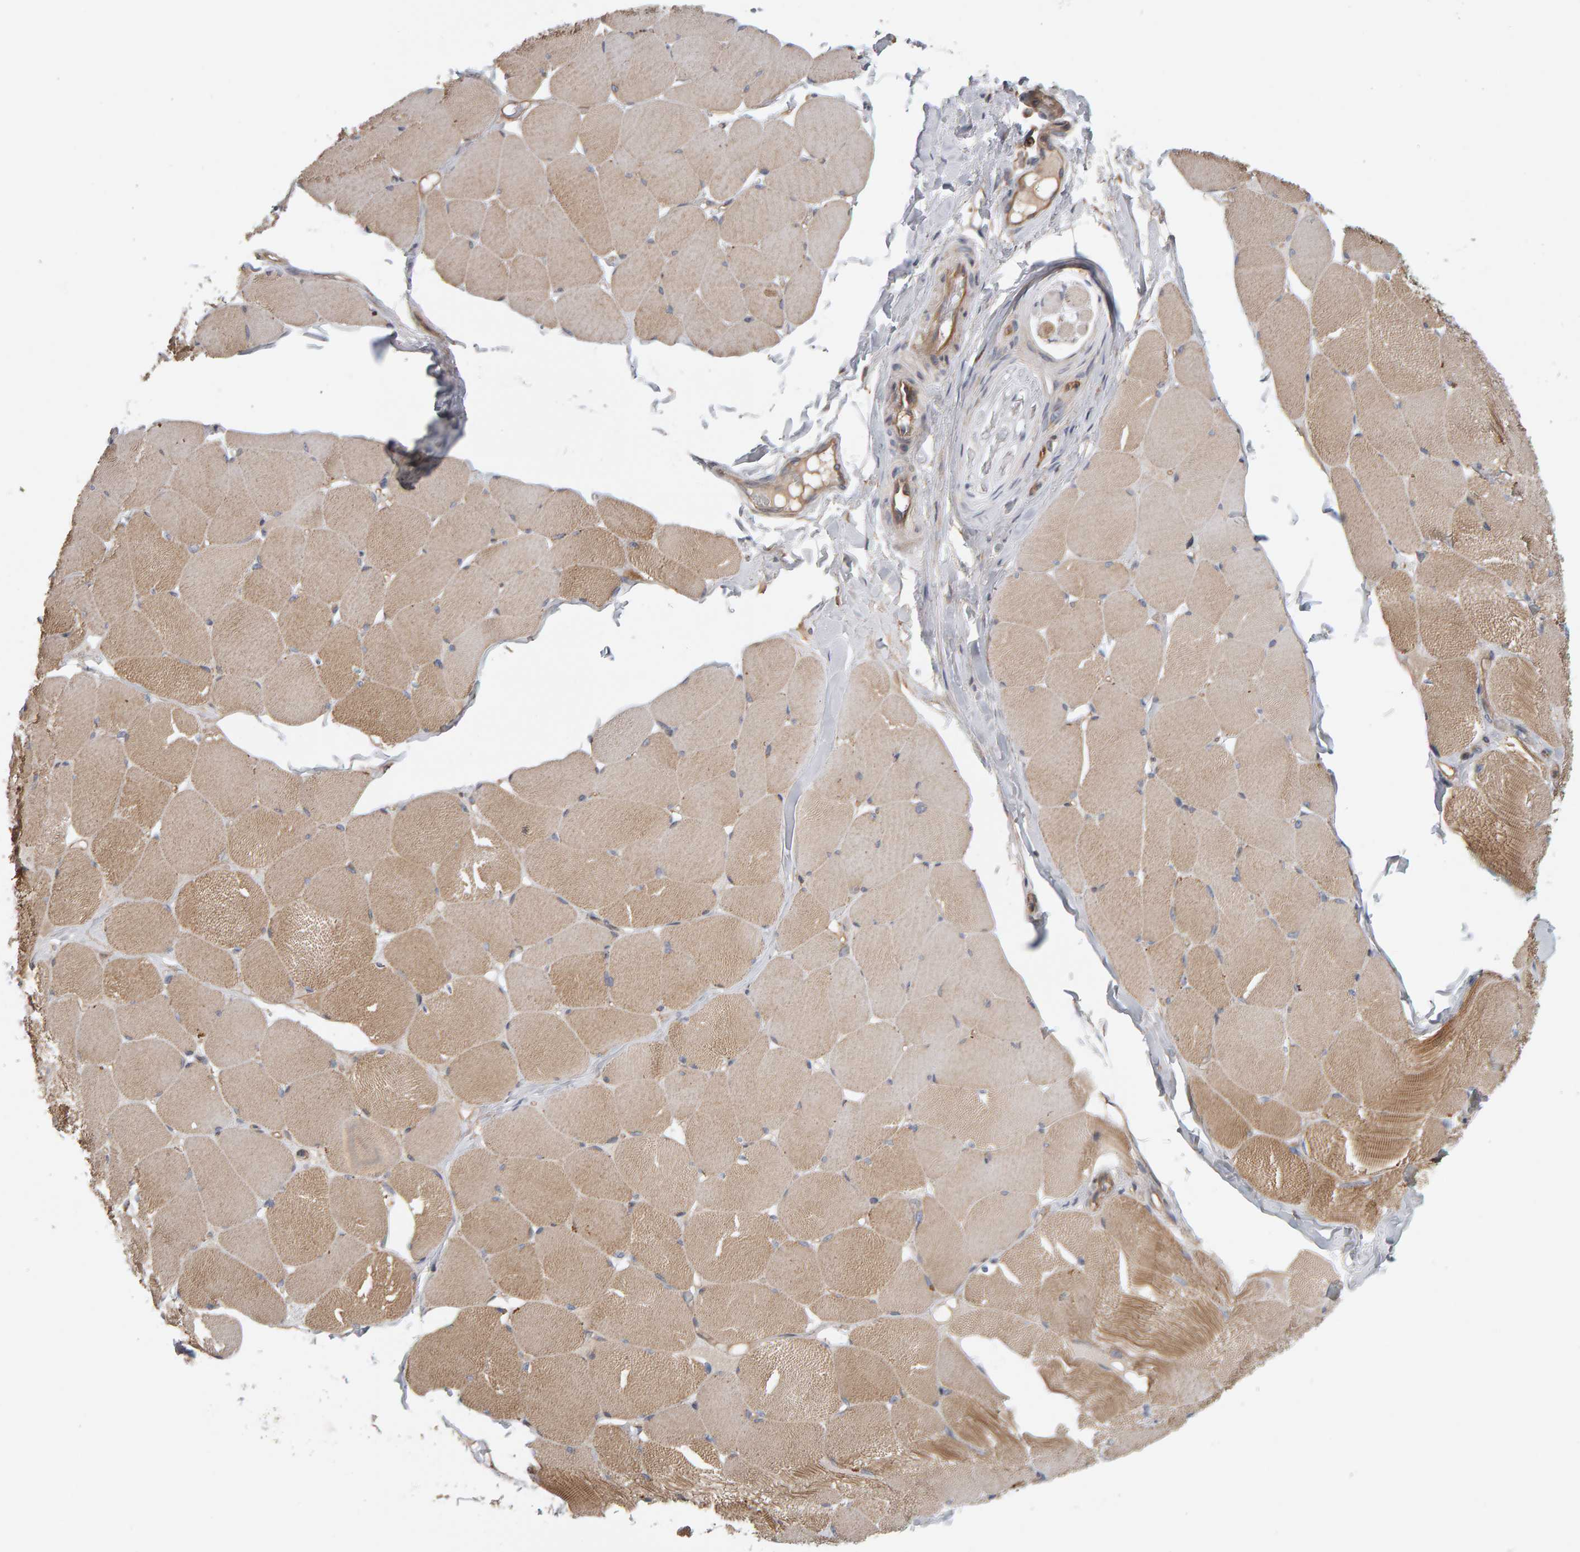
{"staining": {"intensity": "moderate", "quantity": ">75%", "location": "cytoplasmic/membranous"}, "tissue": "skeletal muscle", "cell_type": "Myocytes", "image_type": "normal", "snomed": [{"axis": "morphology", "description": "Normal tissue, NOS"}, {"axis": "topography", "description": "Skin"}, {"axis": "topography", "description": "Skeletal muscle"}], "caption": "Immunohistochemistry (IHC) photomicrograph of normal skeletal muscle: skeletal muscle stained using IHC exhibits medium levels of moderate protein expression localized specifically in the cytoplasmic/membranous of myocytes, appearing as a cytoplasmic/membranous brown color.", "gene": "C9orf72", "patient": {"sex": "male", "age": 83}}